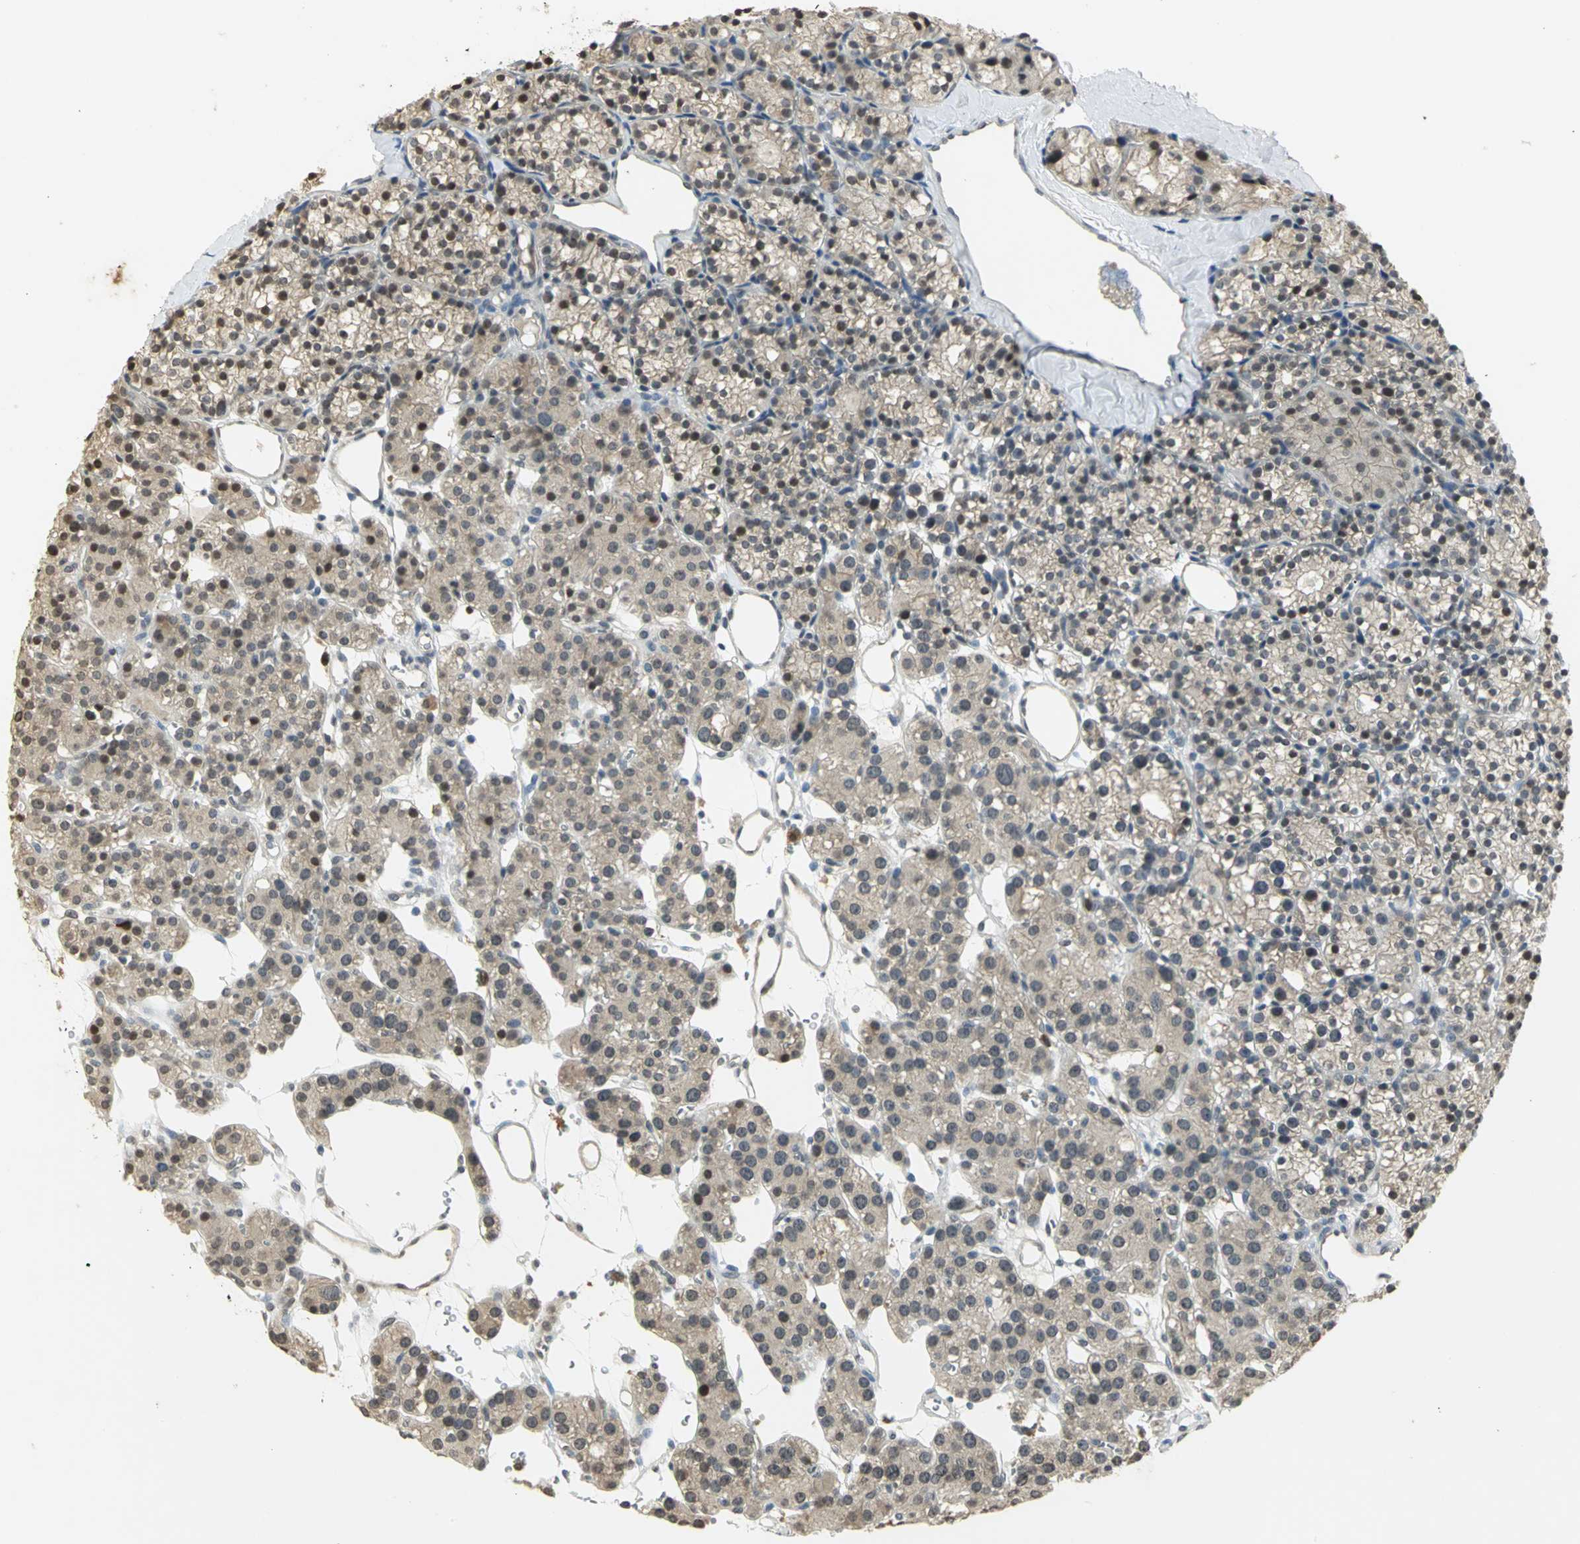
{"staining": {"intensity": "moderate", "quantity": "25%-75%", "location": "nuclear"}, "tissue": "parathyroid gland", "cell_type": "Glandular cells", "image_type": "normal", "snomed": [{"axis": "morphology", "description": "Normal tissue, NOS"}, {"axis": "topography", "description": "Parathyroid gland"}], "caption": "A brown stain highlights moderate nuclear expression of a protein in glandular cells of benign parathyroid gland.", "gene": "IL16", "patient": {"sex": "female", "age": 64}}